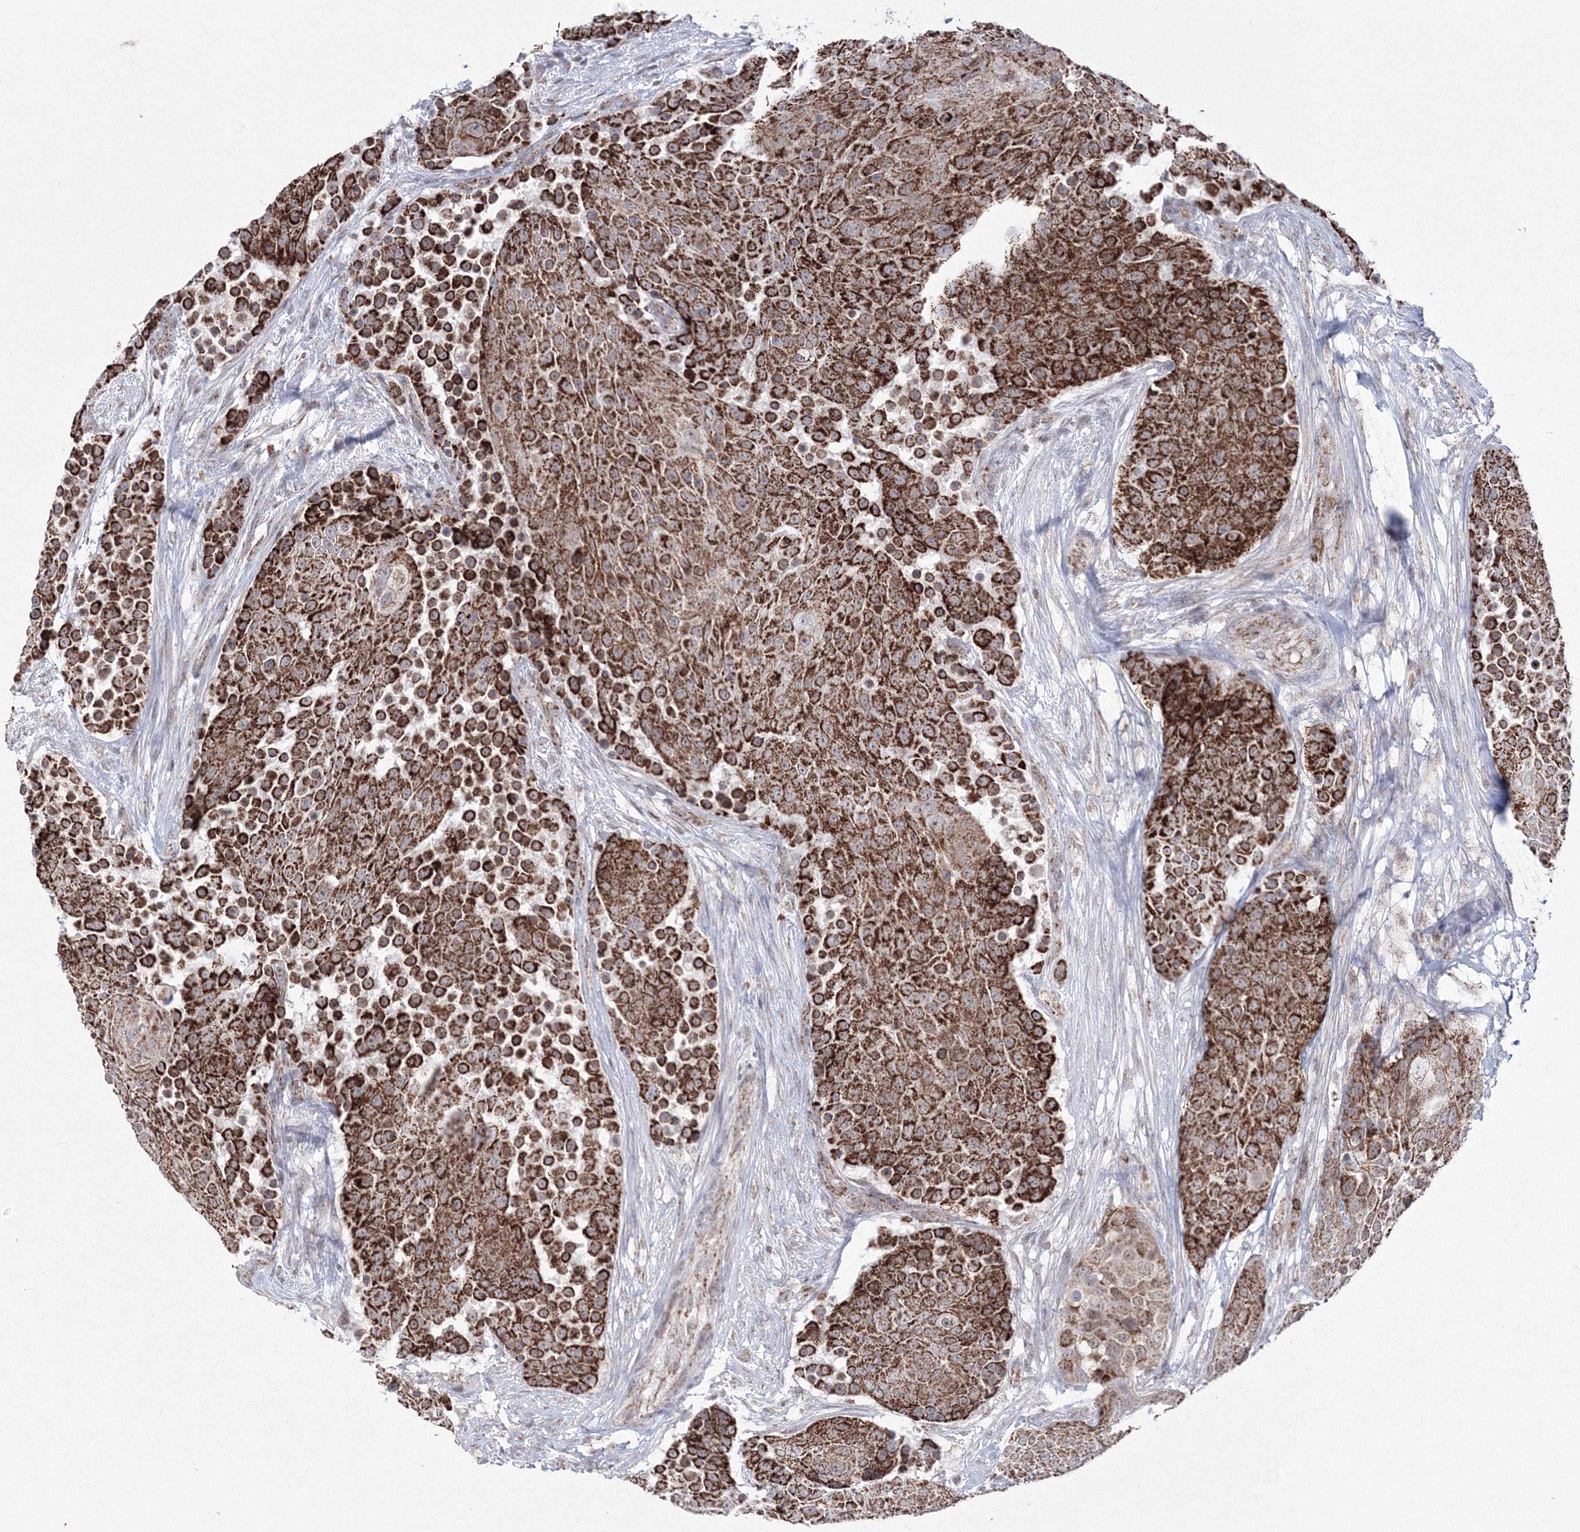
{"staining": {"intensity": "strong", "quantity": ">75%", "location": "cytoplasmic/membranous"}, "tissue": "urothelial cancer", "cell_type": "Tumor cells", "image_type": "cancer", "snomed": [{"axis": "morphology", "description": "Urothelial carcinoma, High grade"}, {"axis": "topography", "description": "Urinary bladder"}], "caption": "This micrograph reveals immunohistochemistry staining of urothelial cancer, with high strong cytoplasmic/membranous expression in about >75% of tumor cells.", "gene": "GRSF1", "patient": {"sex": "female", "age": 63}}